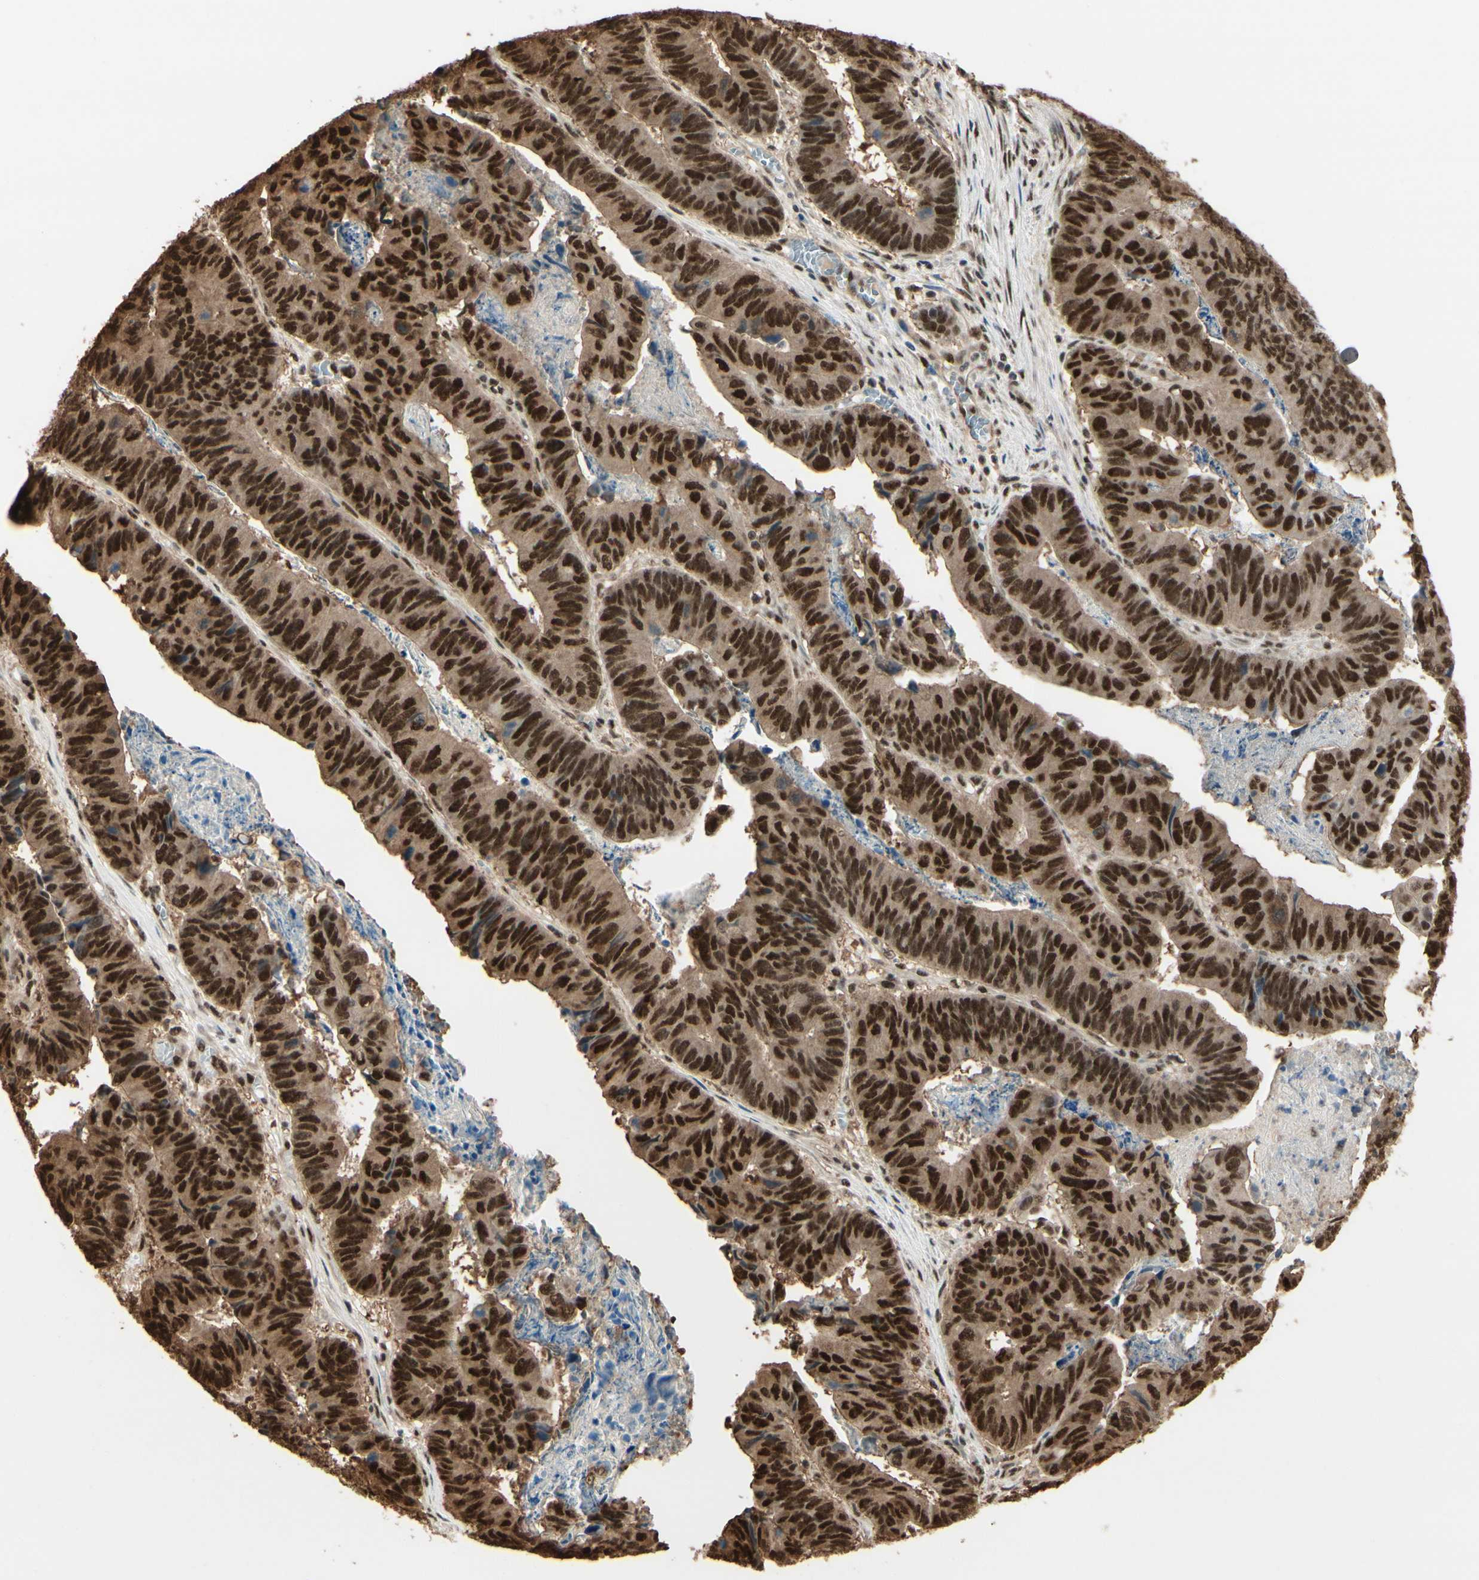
{"staining": {"intensity": "strong", "quantity": ">75%", "location": "cytoplasmic/membranous,nuclear"}, "tissue": "stomach cancer", "cell_type": "Tumor cells", "image_type": "cancer", "snomed": [{"axis": "morphology", "description": "Adenocarcinoma, NOS"}, {"axis": "topography", "description": "Stomach, lower"}], "caption": "Stomach cancer stained with DAB (3,3'-diaminobenzidine) immunohistochemistry shows high levels of strong cytoplasmic/membranous and nuclear expression in about >75% of tumor cells. (Brightfield microscopy of DAB IHC at high magnification).", "gene": "HSF1", "patient": {"sex": "male", "age": 77}}